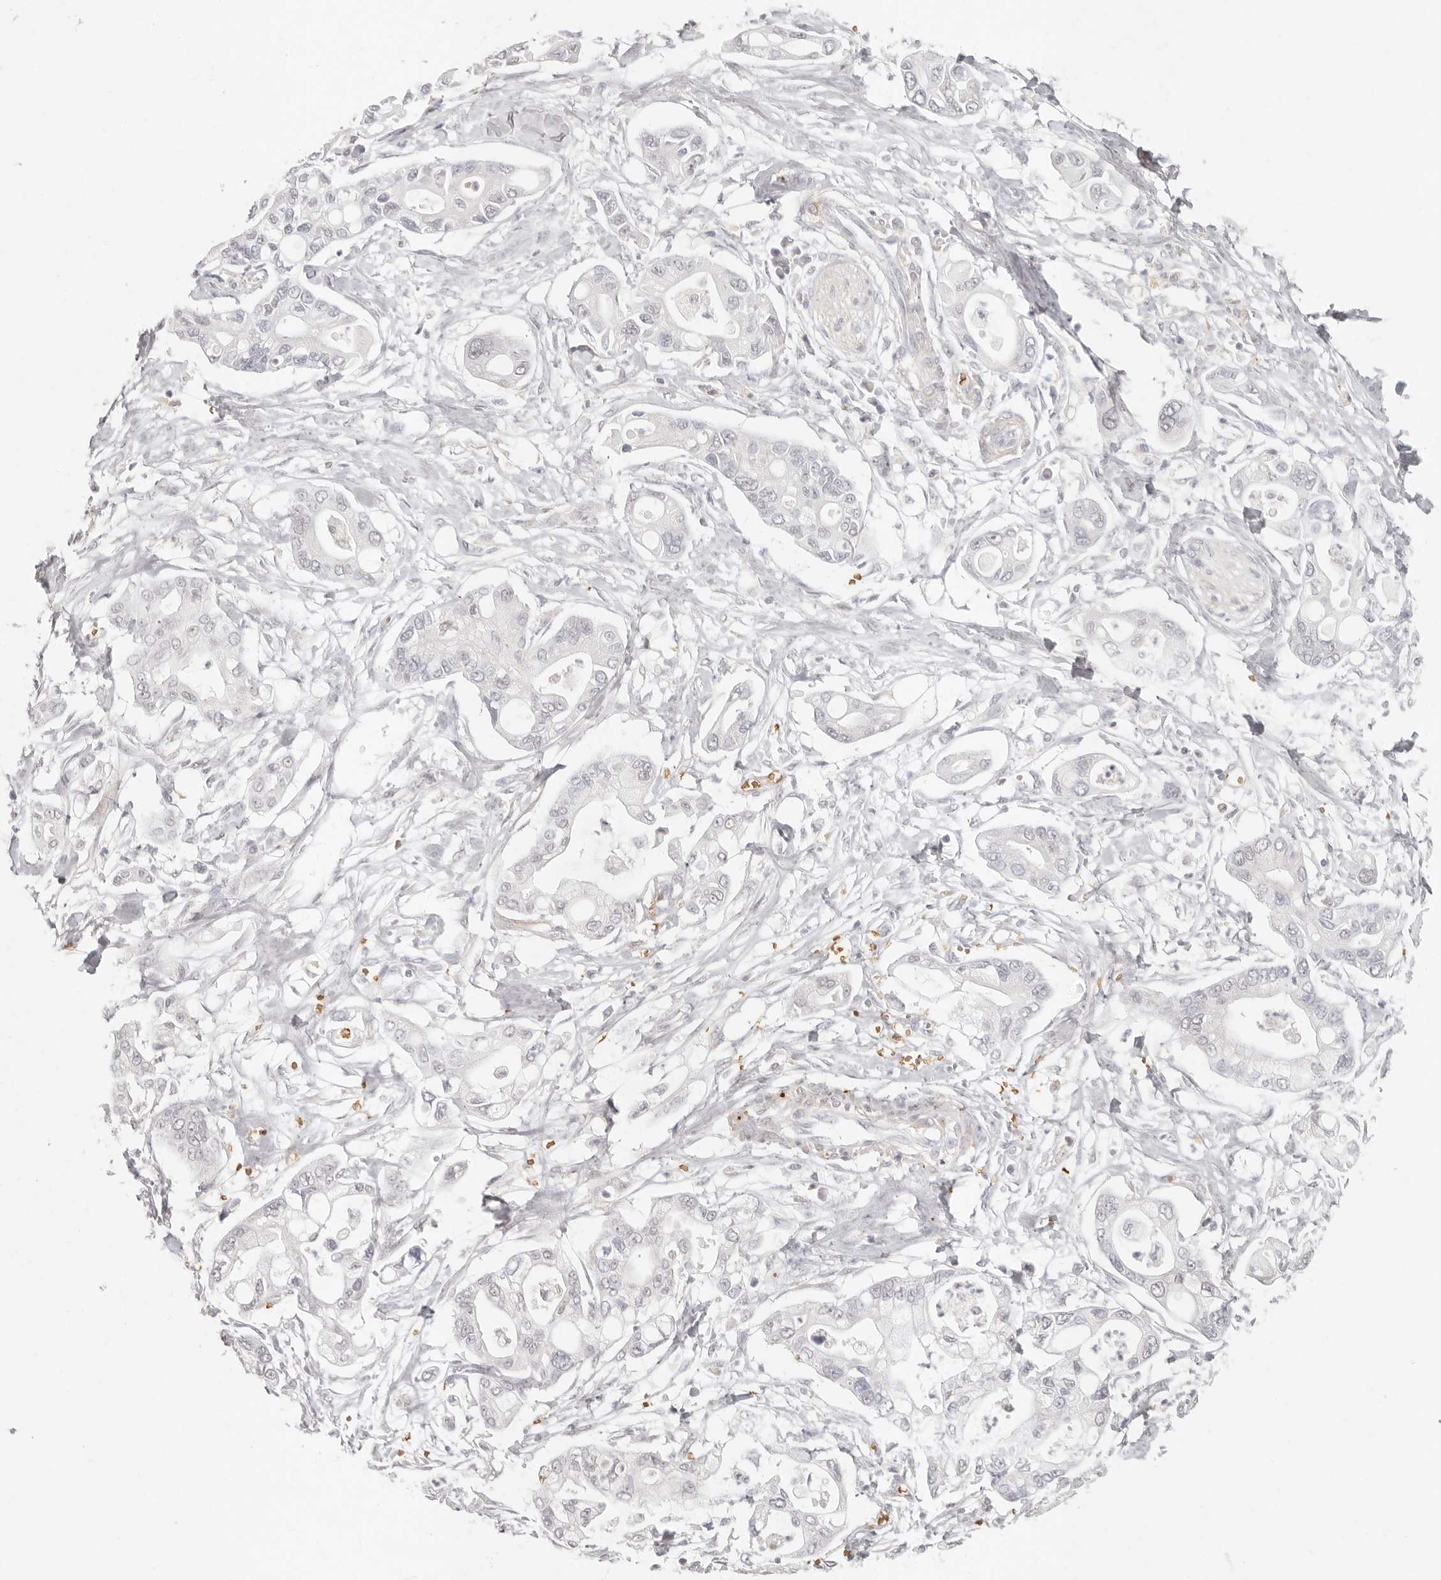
{"staining": {"intensity": "negative", "quantity": "none", "location": "none"}, "tissue": "pancreatic cancer", "cell_type": "Tumor cells", "image_type": "cancer", "snomed": [{"axis": "morphology", "description": "Adenocarcinoma, NOS"}, {"axis": "topography", "description": "Pancreas"}], "caption": "An immunohistochemistry (IHC) photomicrograph of pancreatic cancer (adenocarcinoma) is shown. There is no staining in tumor cells of pancreatic cancer (adenocarcinoma).", "gene": "NIBAN1", "patient": {"sex": "male", "age": 68}}